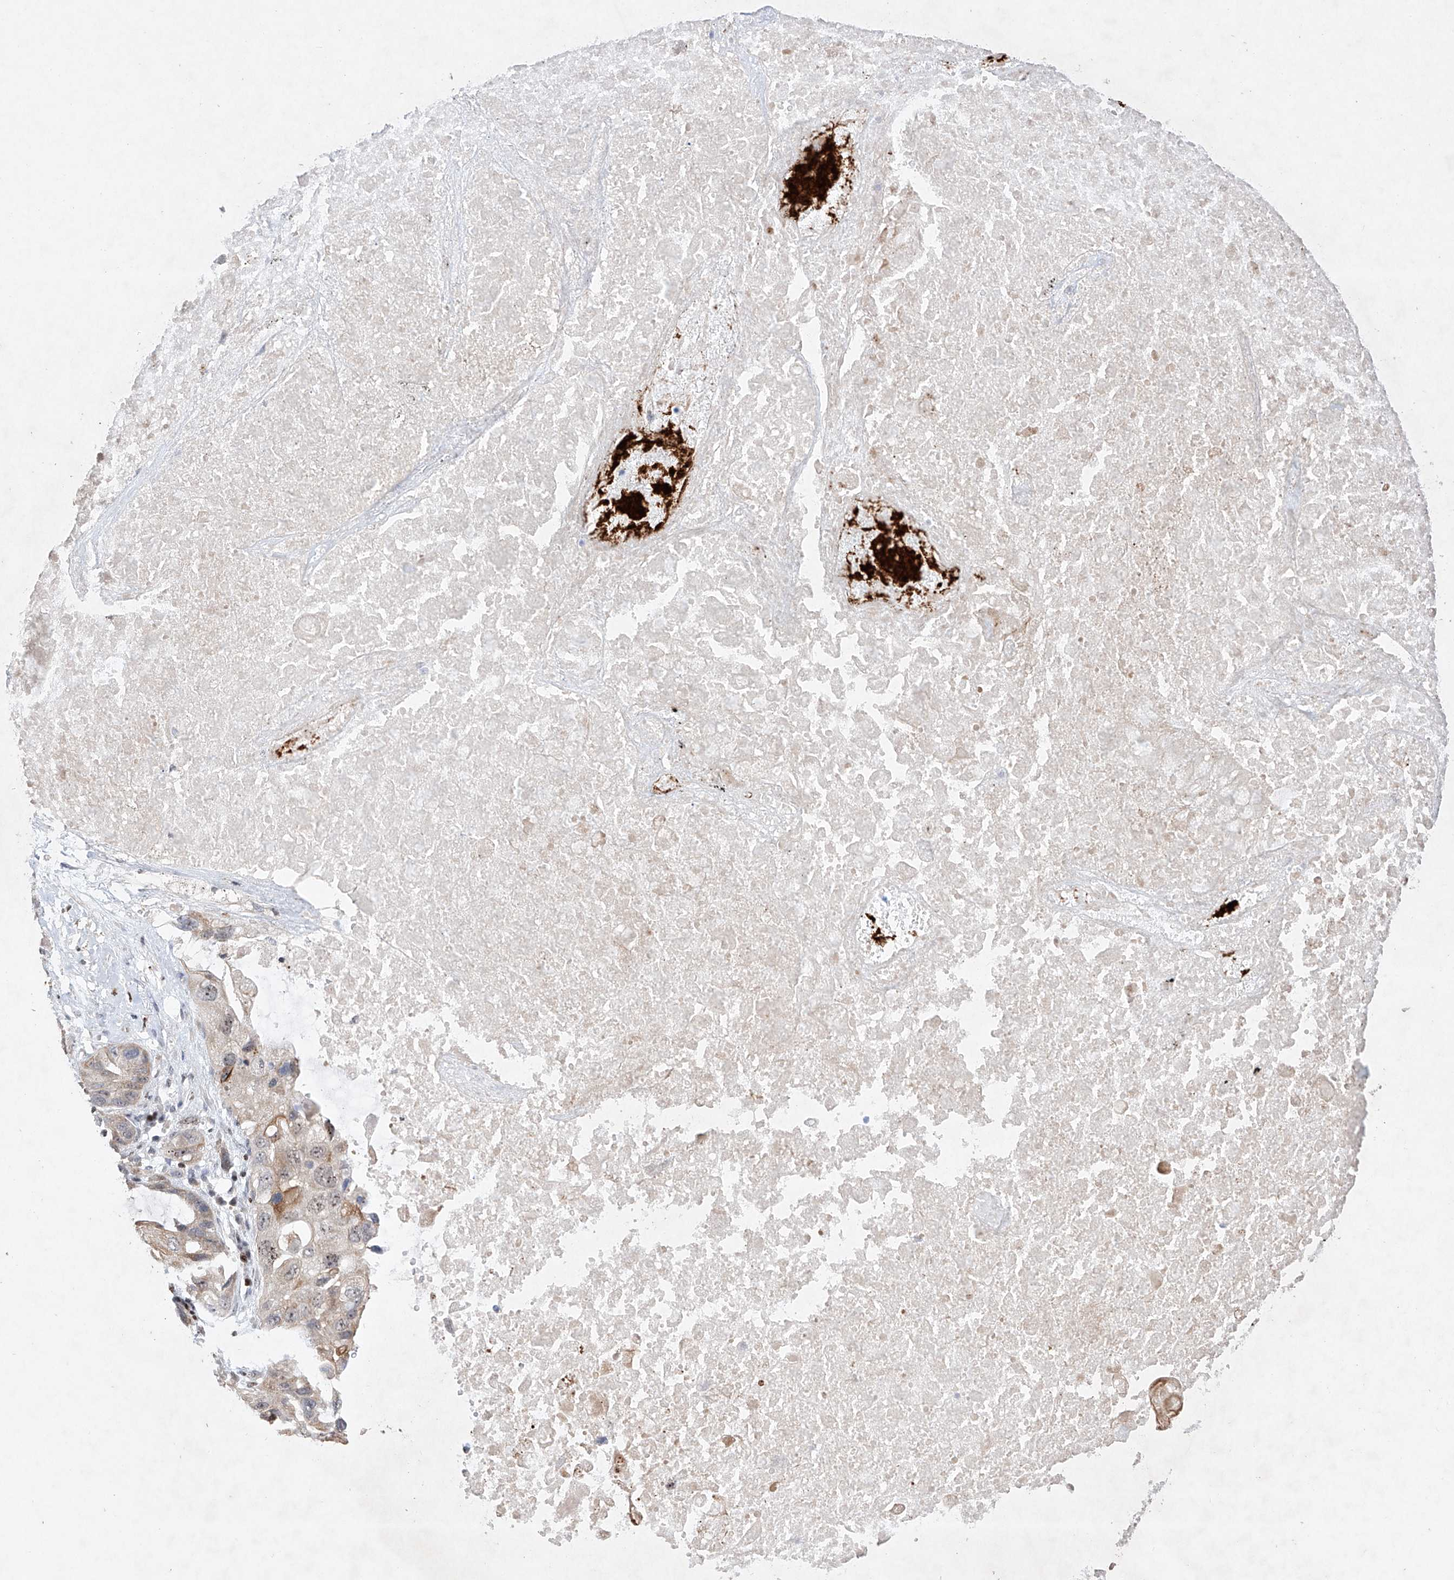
{"staining": {"intensity": "strong", "quantity": "<25%", "location": "cytoplasmic/membranous,nuclear"}, "tissue": "lung cancer", "cell_type": "Tumor cells", "image_type": "cancer", "snomed": [{"axis": "morphology", "description": "Squamous cell carcinoma, NOS"}, {"axis": "topography", "description": "Lung"}], "caption": "Immunohistochemical staining of lung cancer (squamous cell carcinoma) displays medium levels of strong cytoplasmic/membranous and nuclear protein positivity in about <25% of tumor cells. (Stains: DAB (3,3'-diaminobenzidine) in brown, nuclei in blue, Microscopy: brightfield microscopy at high magnification).", "gene": "AFG1L", "patient": {"sex": "female", "age": 73}}